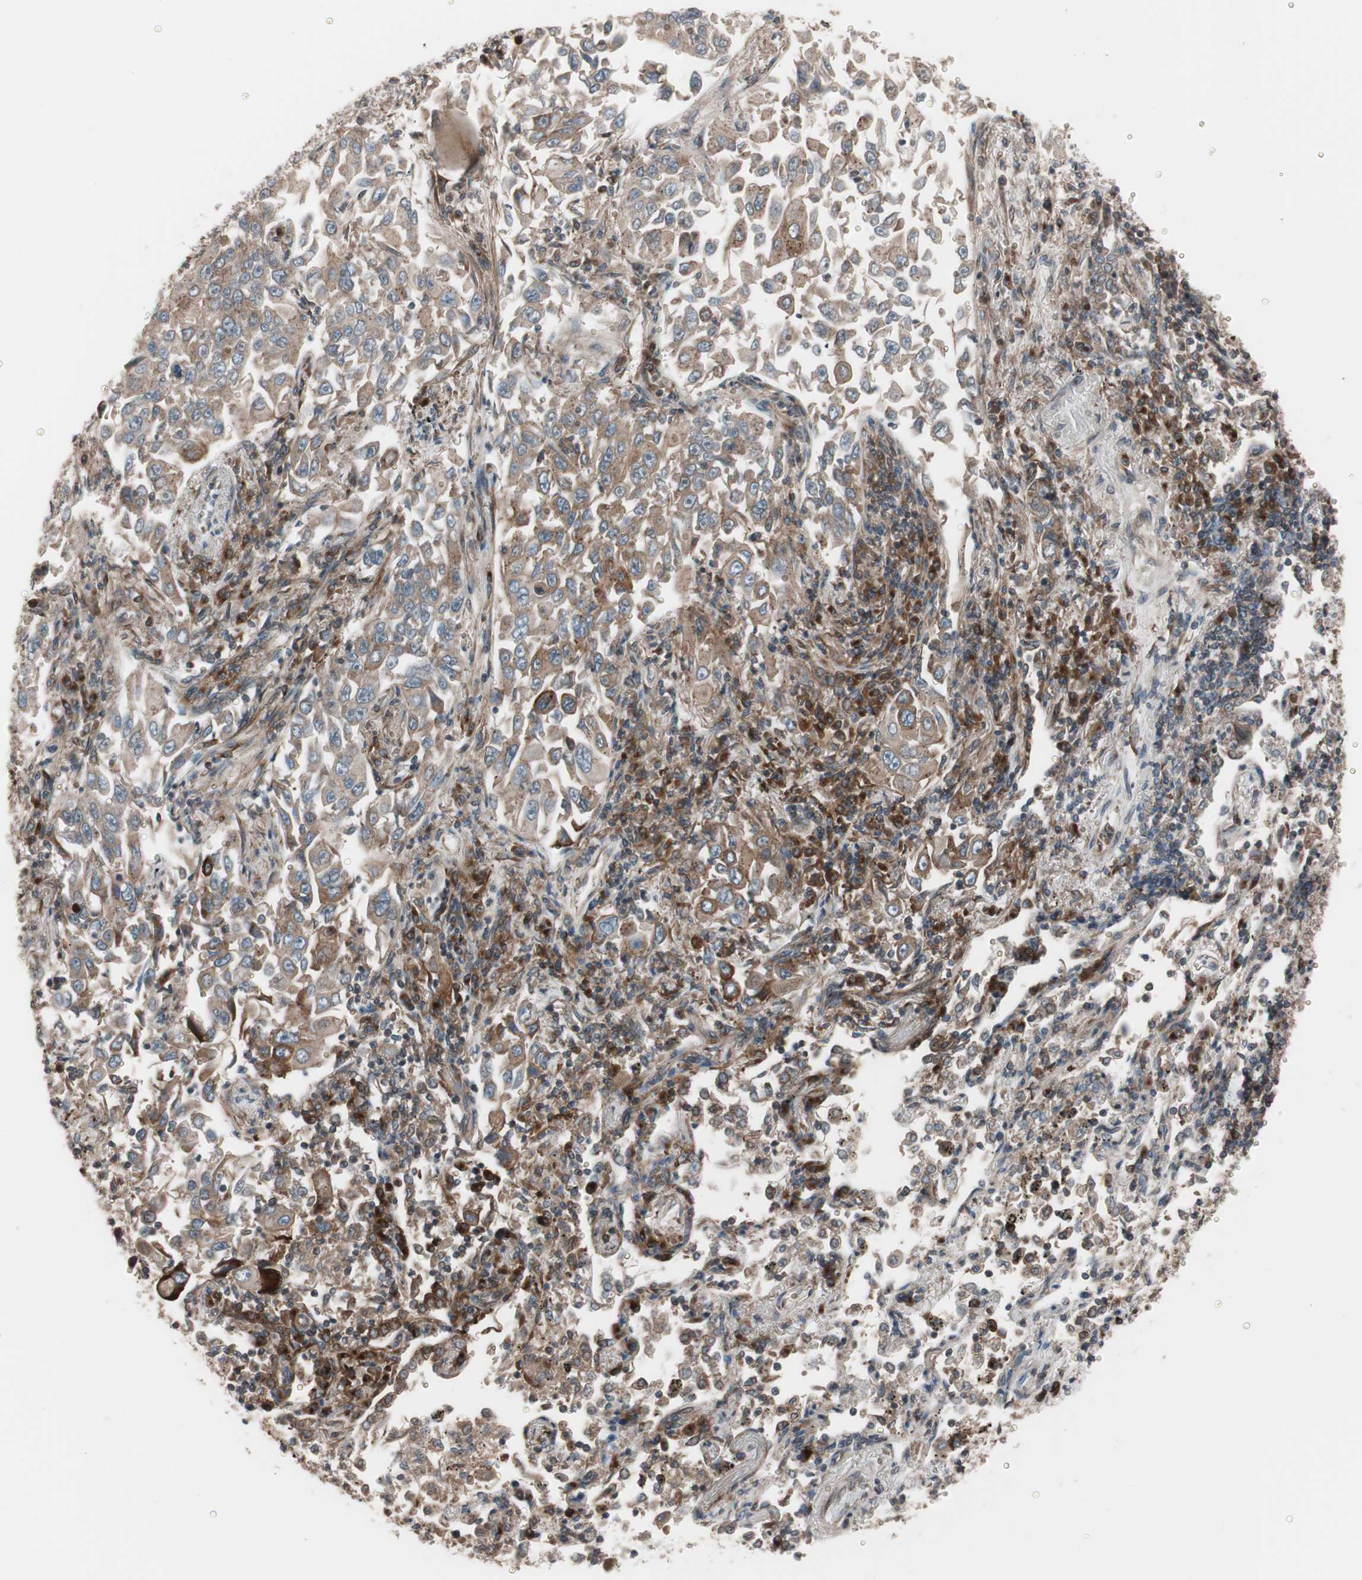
{"staining": {"intensity": "moderate", "quantity": ">75%", "location": "cytoplasmic/membranous"}, "tissue": "lung cancer", "cell_type": "Tumor cells", "image_type": "cancer", "snomed": [{"axis": "morphology", "description": "Adenocarcinoma, NOS"}, {"axis": "topography", "description": "Lung"}], "caption": "Lung cancer was stained to show a protein in brown. There is medium levels of moderate cytoplasmic/membranous staining in about >75% of tumor cells. Using DAB (brown) and hematoxylin (blue) stains, captured at high magnification using brightfield microscopy.", "gene": "SEC31A", "patient": {"sex": "male", "age": 84}}